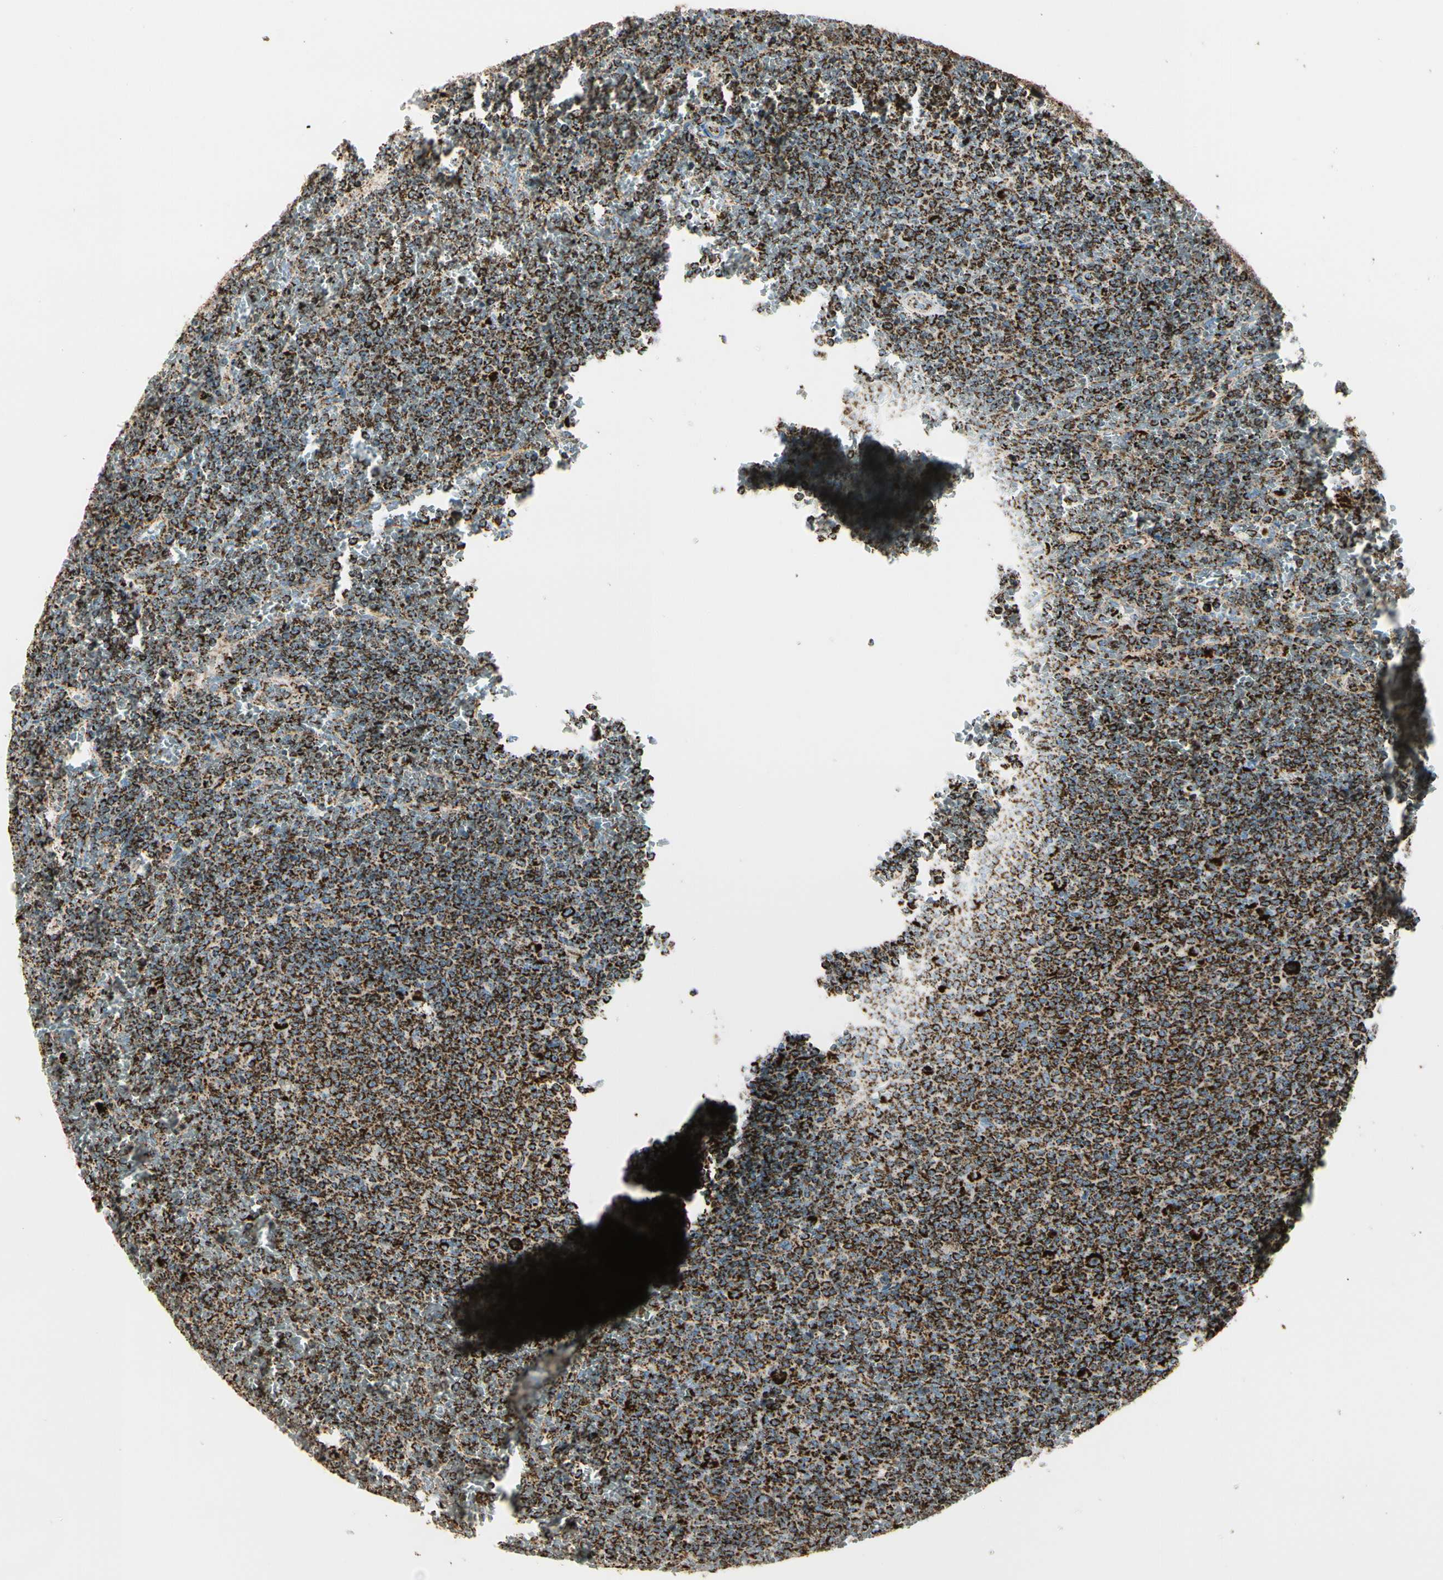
{"staining": {"intensity": "strong", "quantity": ">75%", "location": "cytoplasmic/membranous"}, "tissue": "lymphoma", "cell_type": "Tumor cells", "image_type": "cancer", "snomed": [{"axis": "morphology", "description": "Malignant lymphoma, non-Hodgkin's type, Low grade"}, {"axis": "topography", "description": "Spleen"}], "caption": "Tumor cells reveal high levels of strong cytoplasmic/membranous staining in approximately >75% of cells in human lymphoma.", "gene": "ME2", "patient": {"sex": "female", "age": 77}}